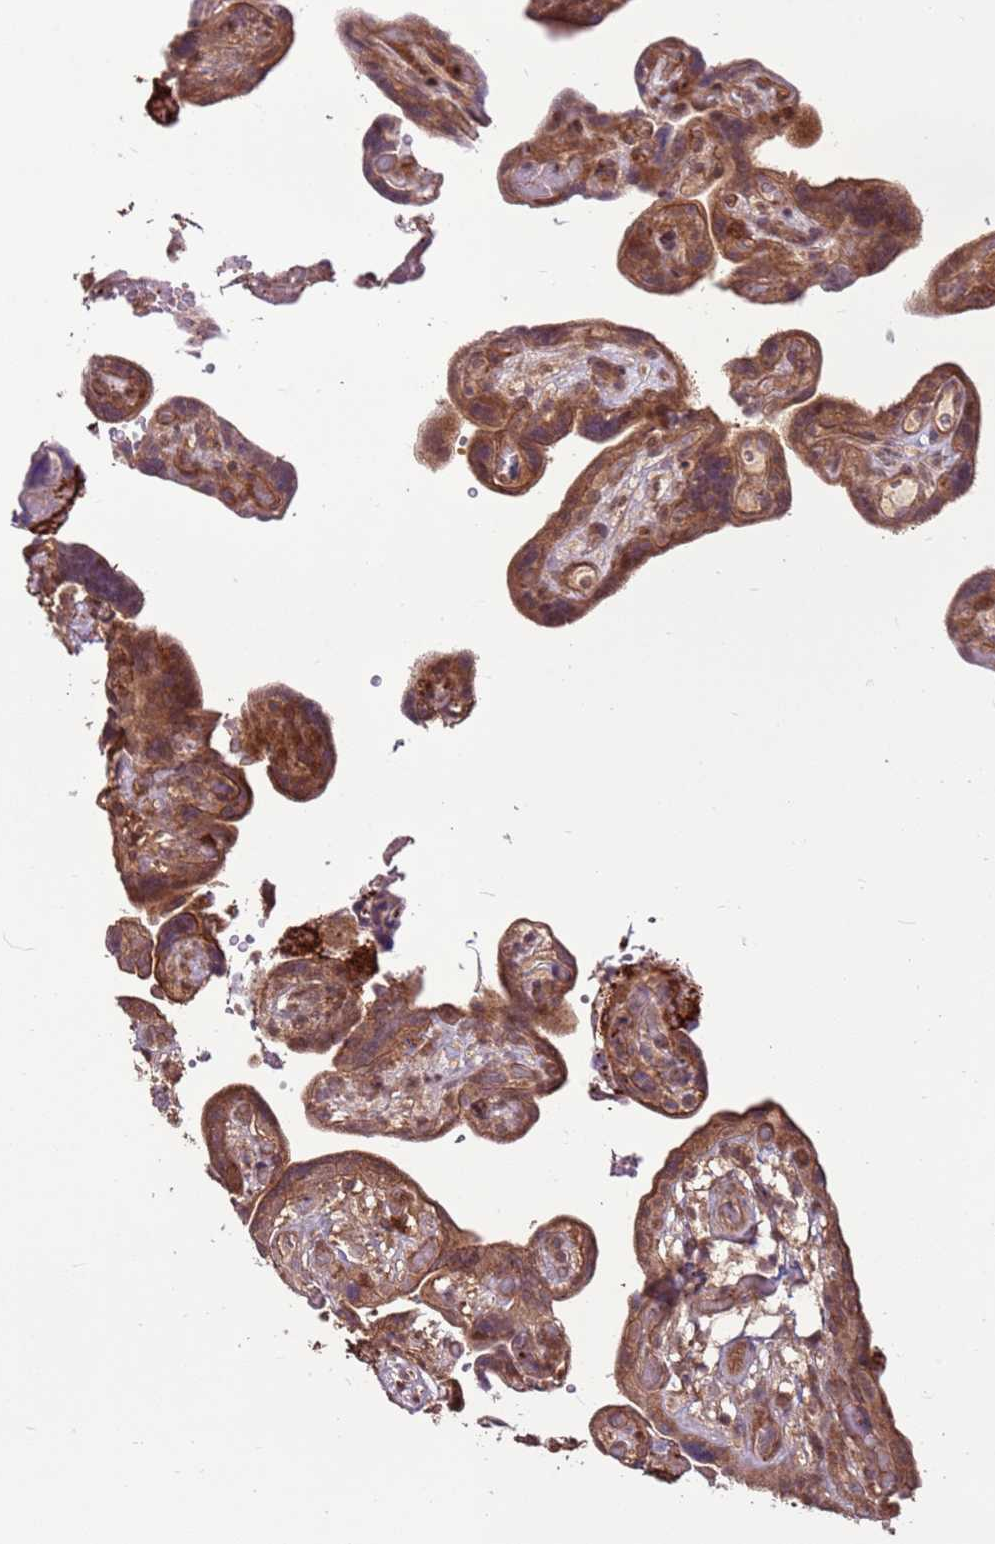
{"staining": {"intensity": "moderate", "quantity": ">75%", "location": "cytoplasmic/membranous,nuclear"}, "tissue": "placenta", "cell_type": "Decidual cells", "image_type": "normal", "snomed": [{"axis": "morphology", "description": "Normal tissue, NOS"}, {"axis": "topography", "description": "Placenta"}], "caption": "Protein expression by immunohistochemistry shows moderate cytoplasmic/membranous,nuclear positivity in about >75% of decidual cells in benign placenta.", "gene": "CCDC112", "patient": {"sex": "female", "age": 30}}